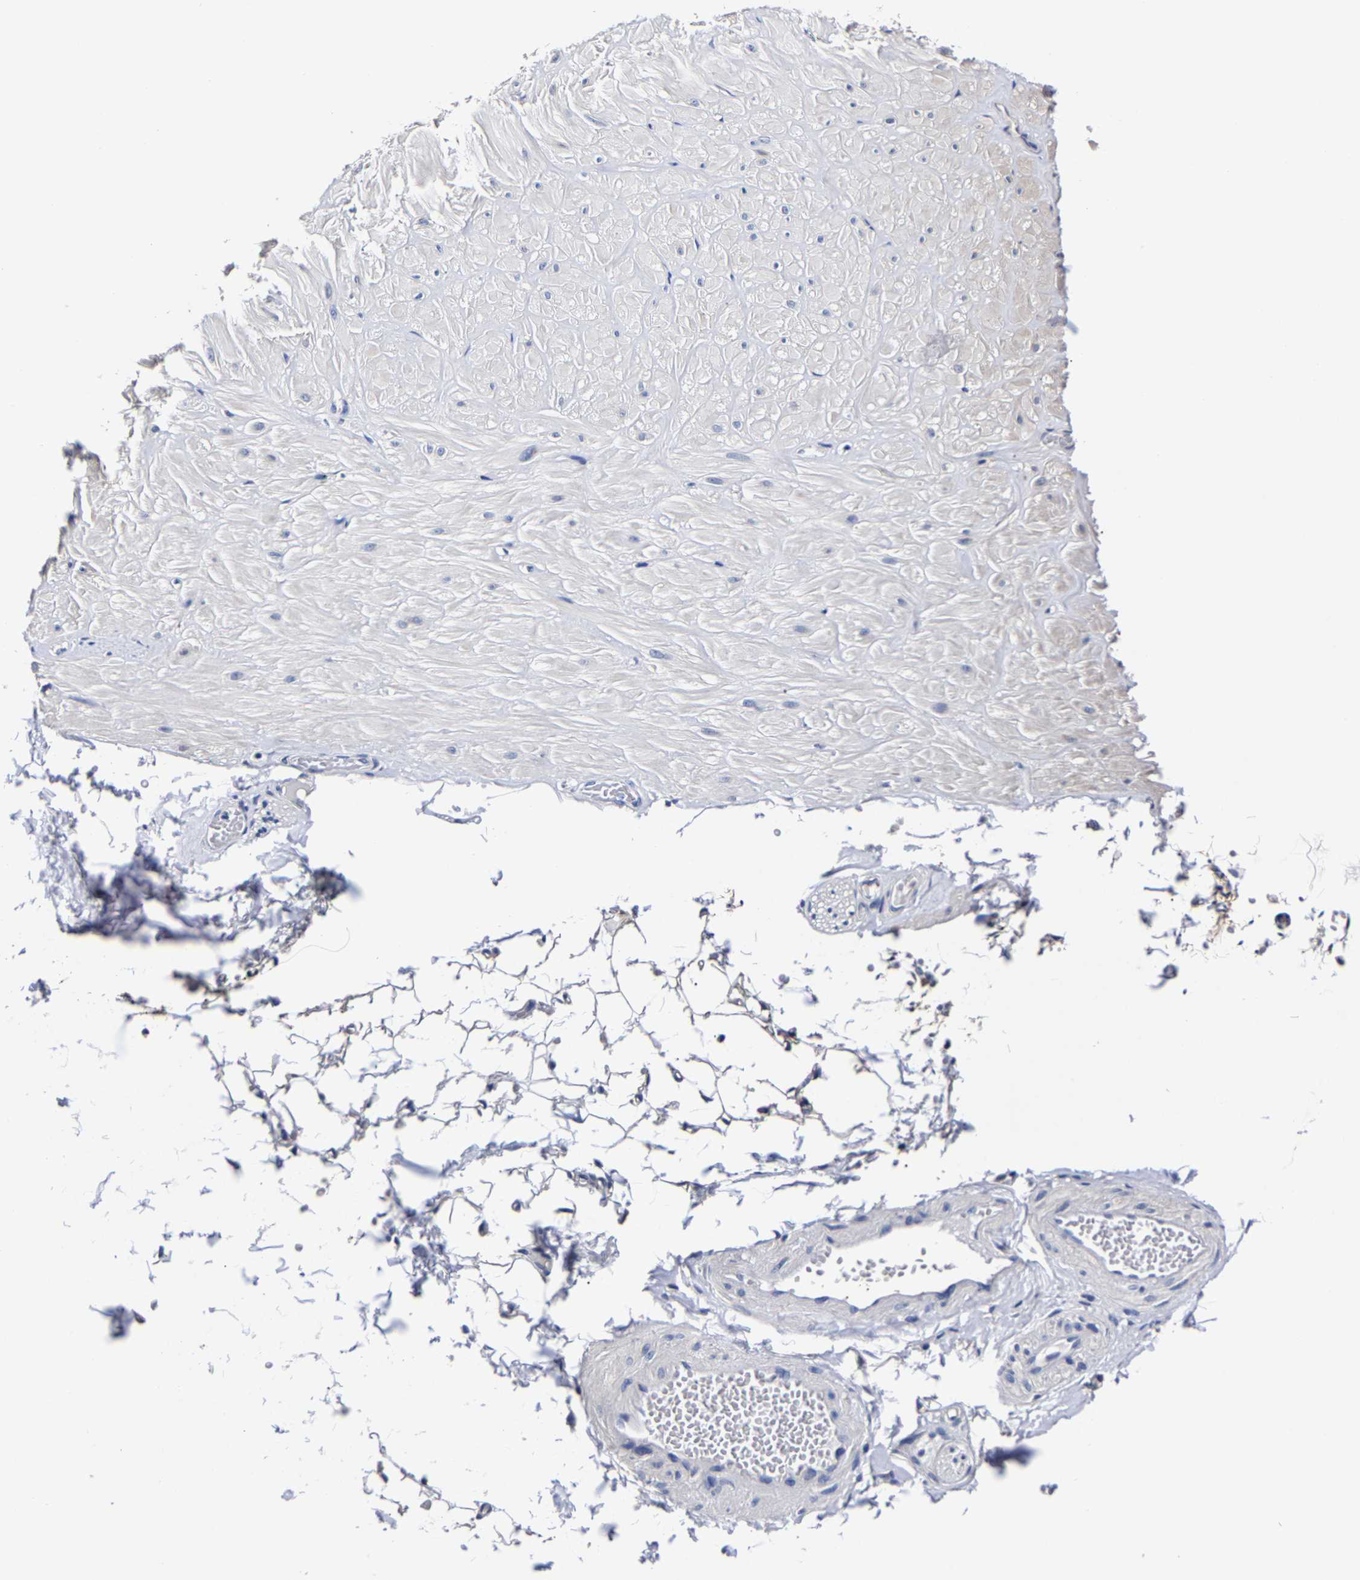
{"staining": {"intensity": "negative", "quantity": "none", "location": "none"}, "tissue": "adipose tissue", "cell_type": "Adipocytes", "image_type": "normal", "snomed": [{"axis": "morphology", "description": "Normal tissue, NOS"}, {"axis": "topography", "description": "Adipose tissue"}, {"axis": "topography", "description": "Vascular tissue"}, {"axis": "topography", "description": "Peripheral nerve tissue"}], "caption": "IHC micrograph of benign adipose tissue: adipose tissue stained with DAB displays no significant protein positivity in adipocytes. The staining was performed using DAB (3,3'-diaminobenzidine) to visualize the protein expression in brown, while the nuclei were stained in blue with hematoxylin (Magnification: 20x).", "gene": "AKAP4", "patient": {"sex": "male", "age": 25}}